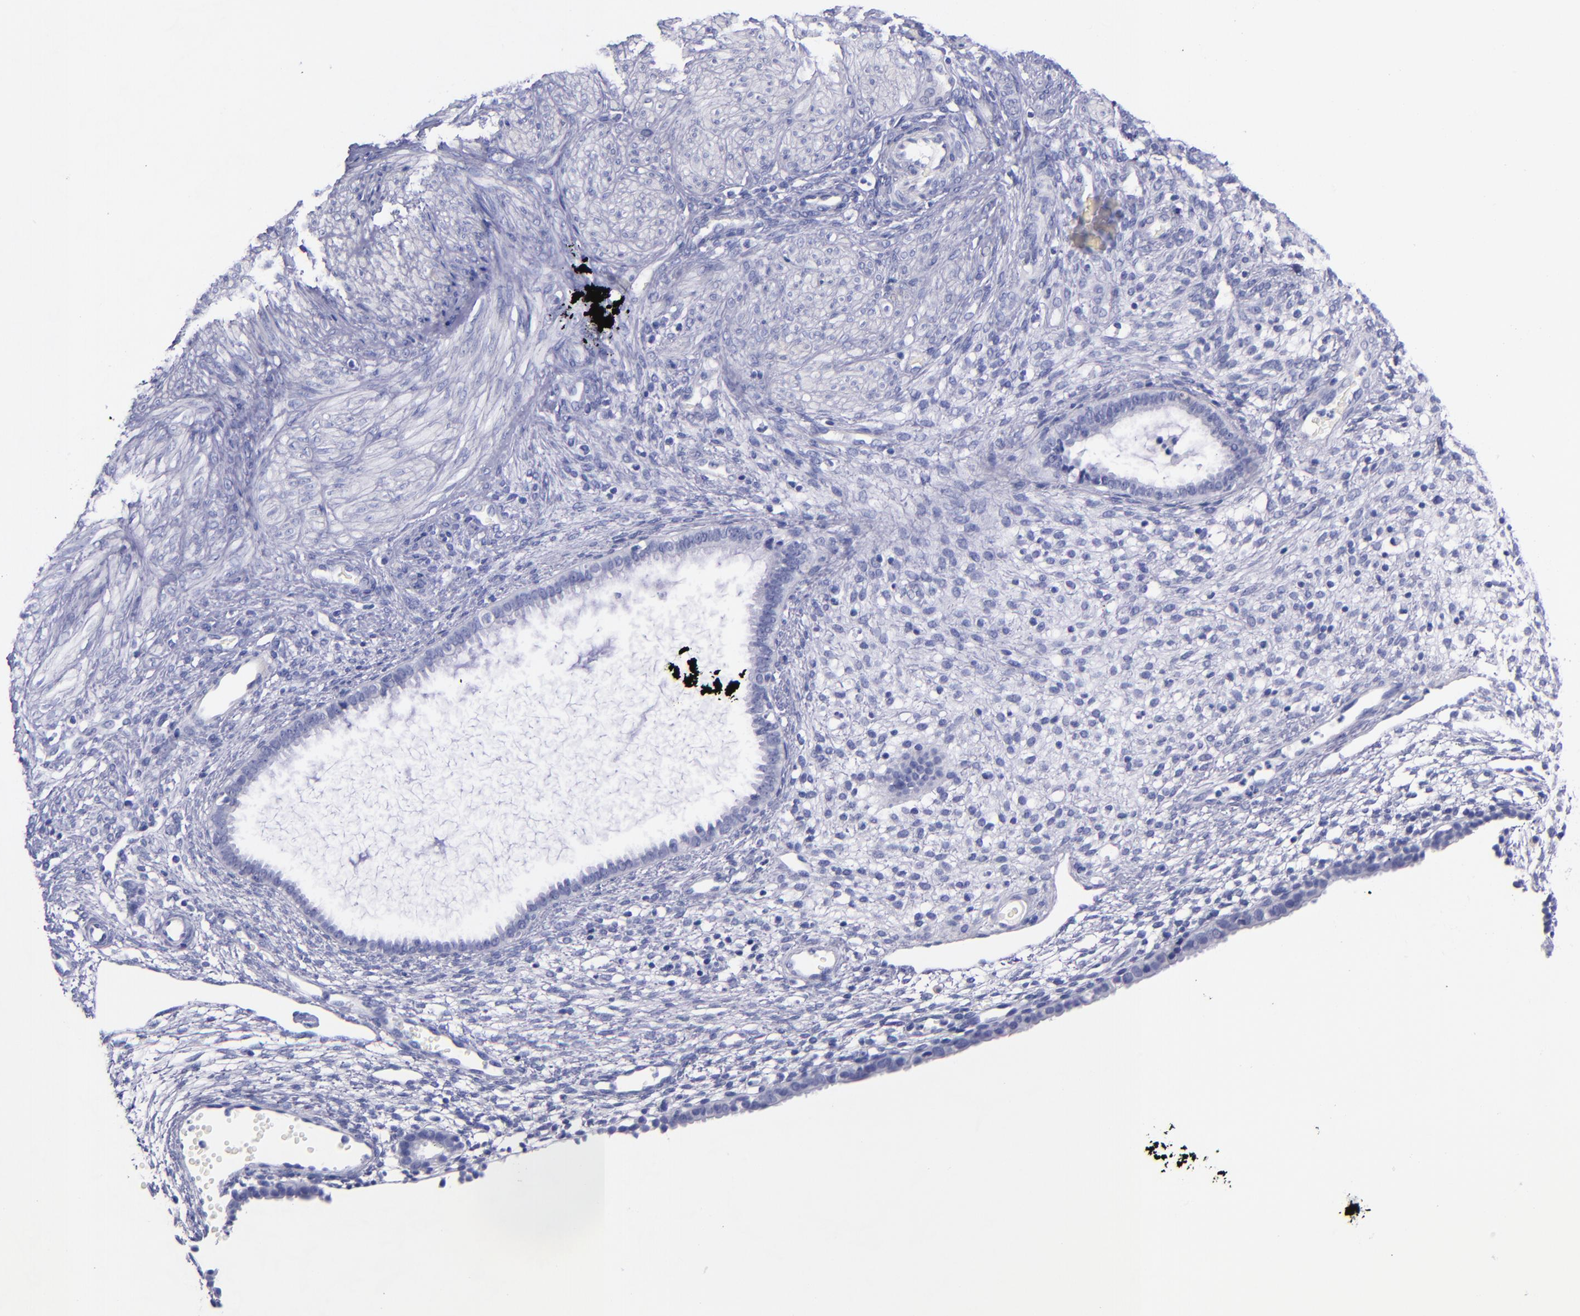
{"staining": {"intensity": "negative", "quantity": "none", "location": "none"}, "tissue": "endometrium", "cell_type": "Cells in endometrial stroma", "image_type": "normal", "snomed": [{"axis": "morphology", "description": "Normal tissue, NOS"}, {"axis": "topography", "description": "Endometrium"}], "caption": "The micrograph exhibits no significant expression in cells in endometrial stroma of endometrium. (Stains: DAB immunohistochemistry (IHC) with hematoxylin counter stain, Microscopy: brightfield microscopy at high magnification).", "gene": "SV2A", "patient": {"sex": "female", "age": 72}}